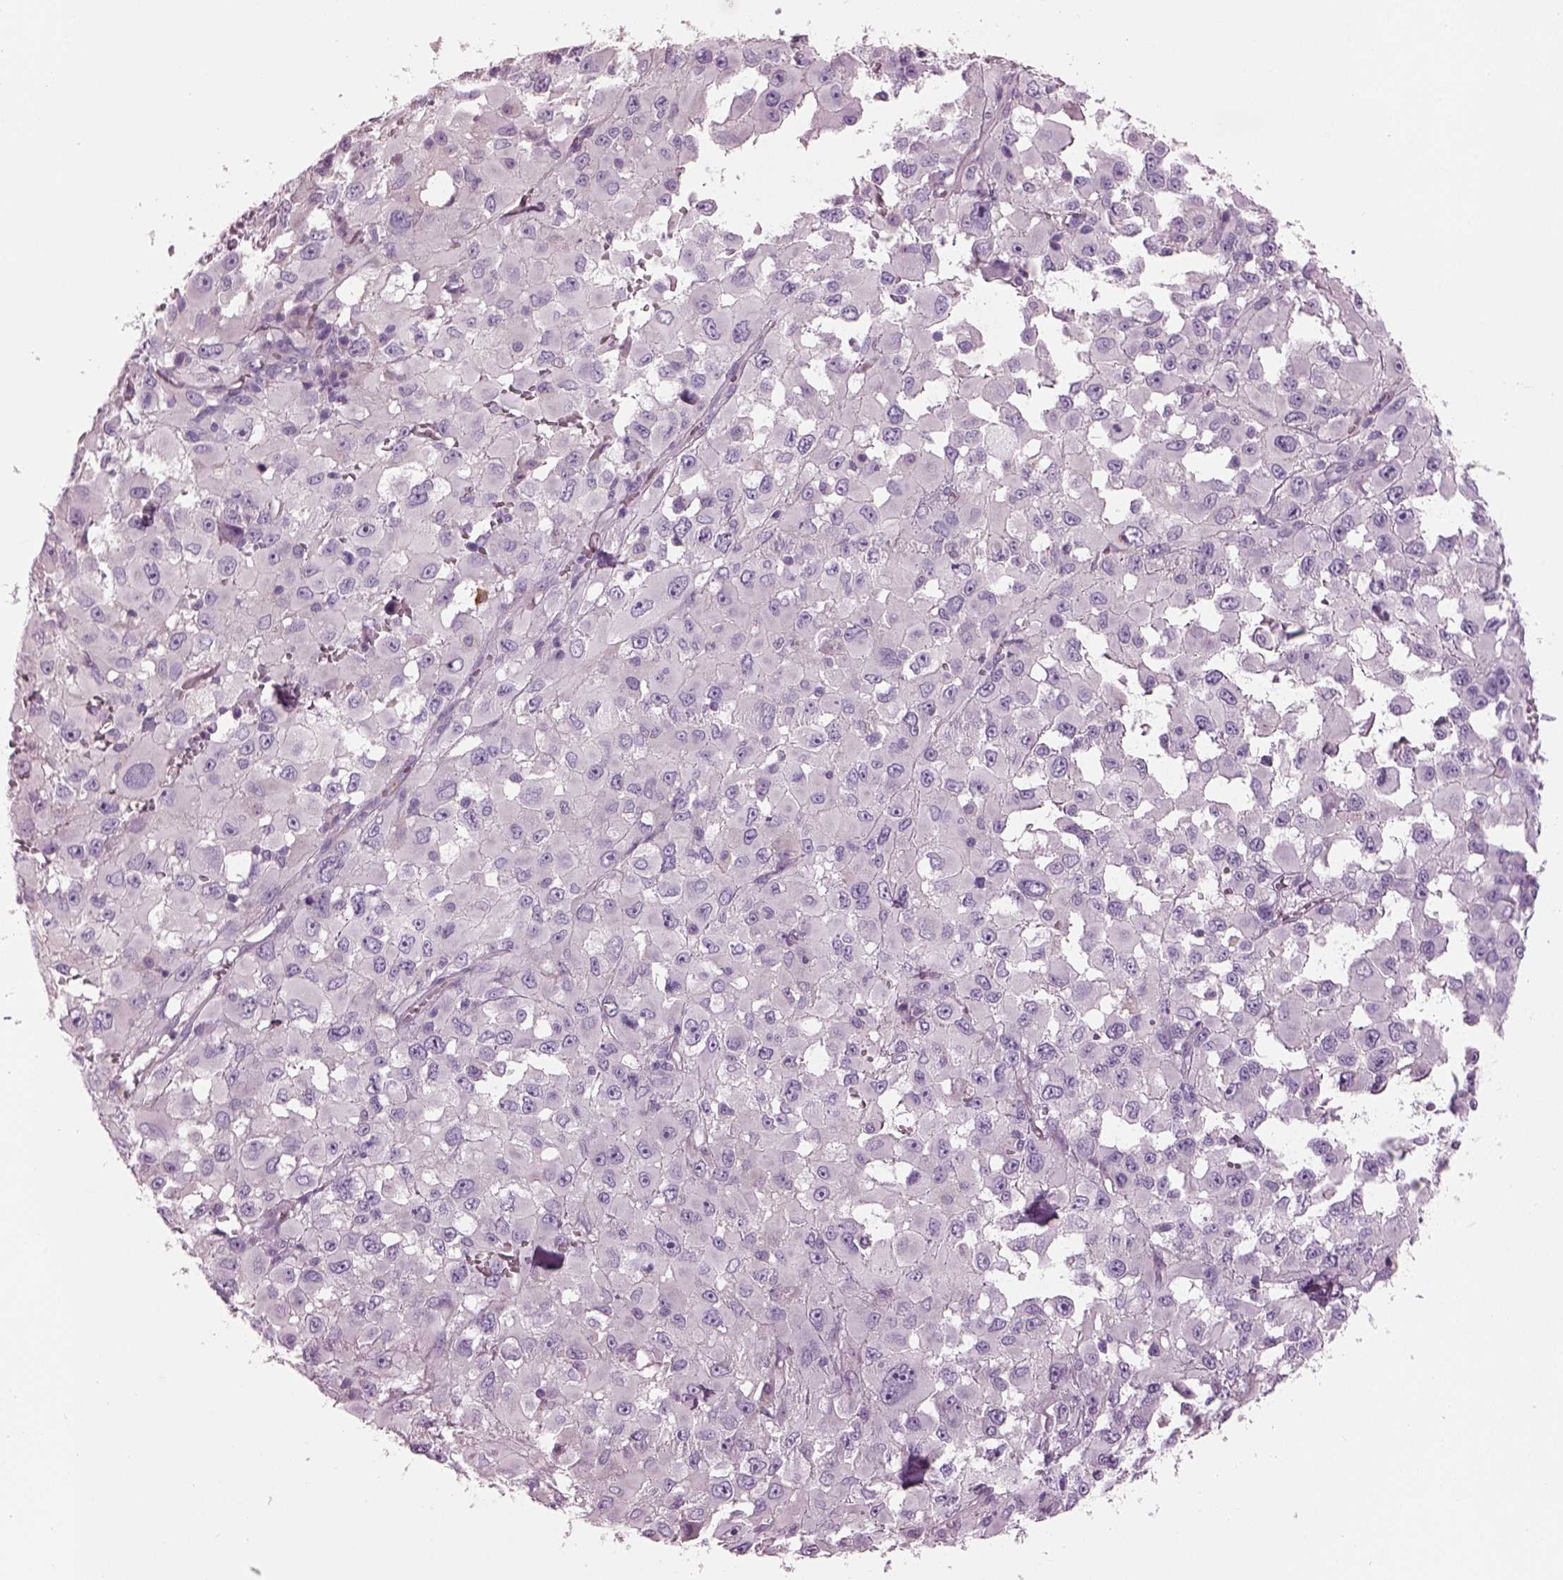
{"staining": {"intensity": "negative", "quantity": "none", "location": "none"}, "tissue": "melanoma", "cell_type": "Tumor cells", "image_type": "cancer", "snomed": [{"axis": "morphology", "description": "Malignant melanoma, Metastatic site"}, {"axis": "topography", "description": "Lymph node"}], "caption": "The histopathology image shows no significant staining in tumor cells of malignant melanoma (metastatic site). (Immunohistochemistry (ihc), brightfield microscopy, high magnification).", "gene": "ADGRG5", "patient": {"sex": "male", "age": 50}}